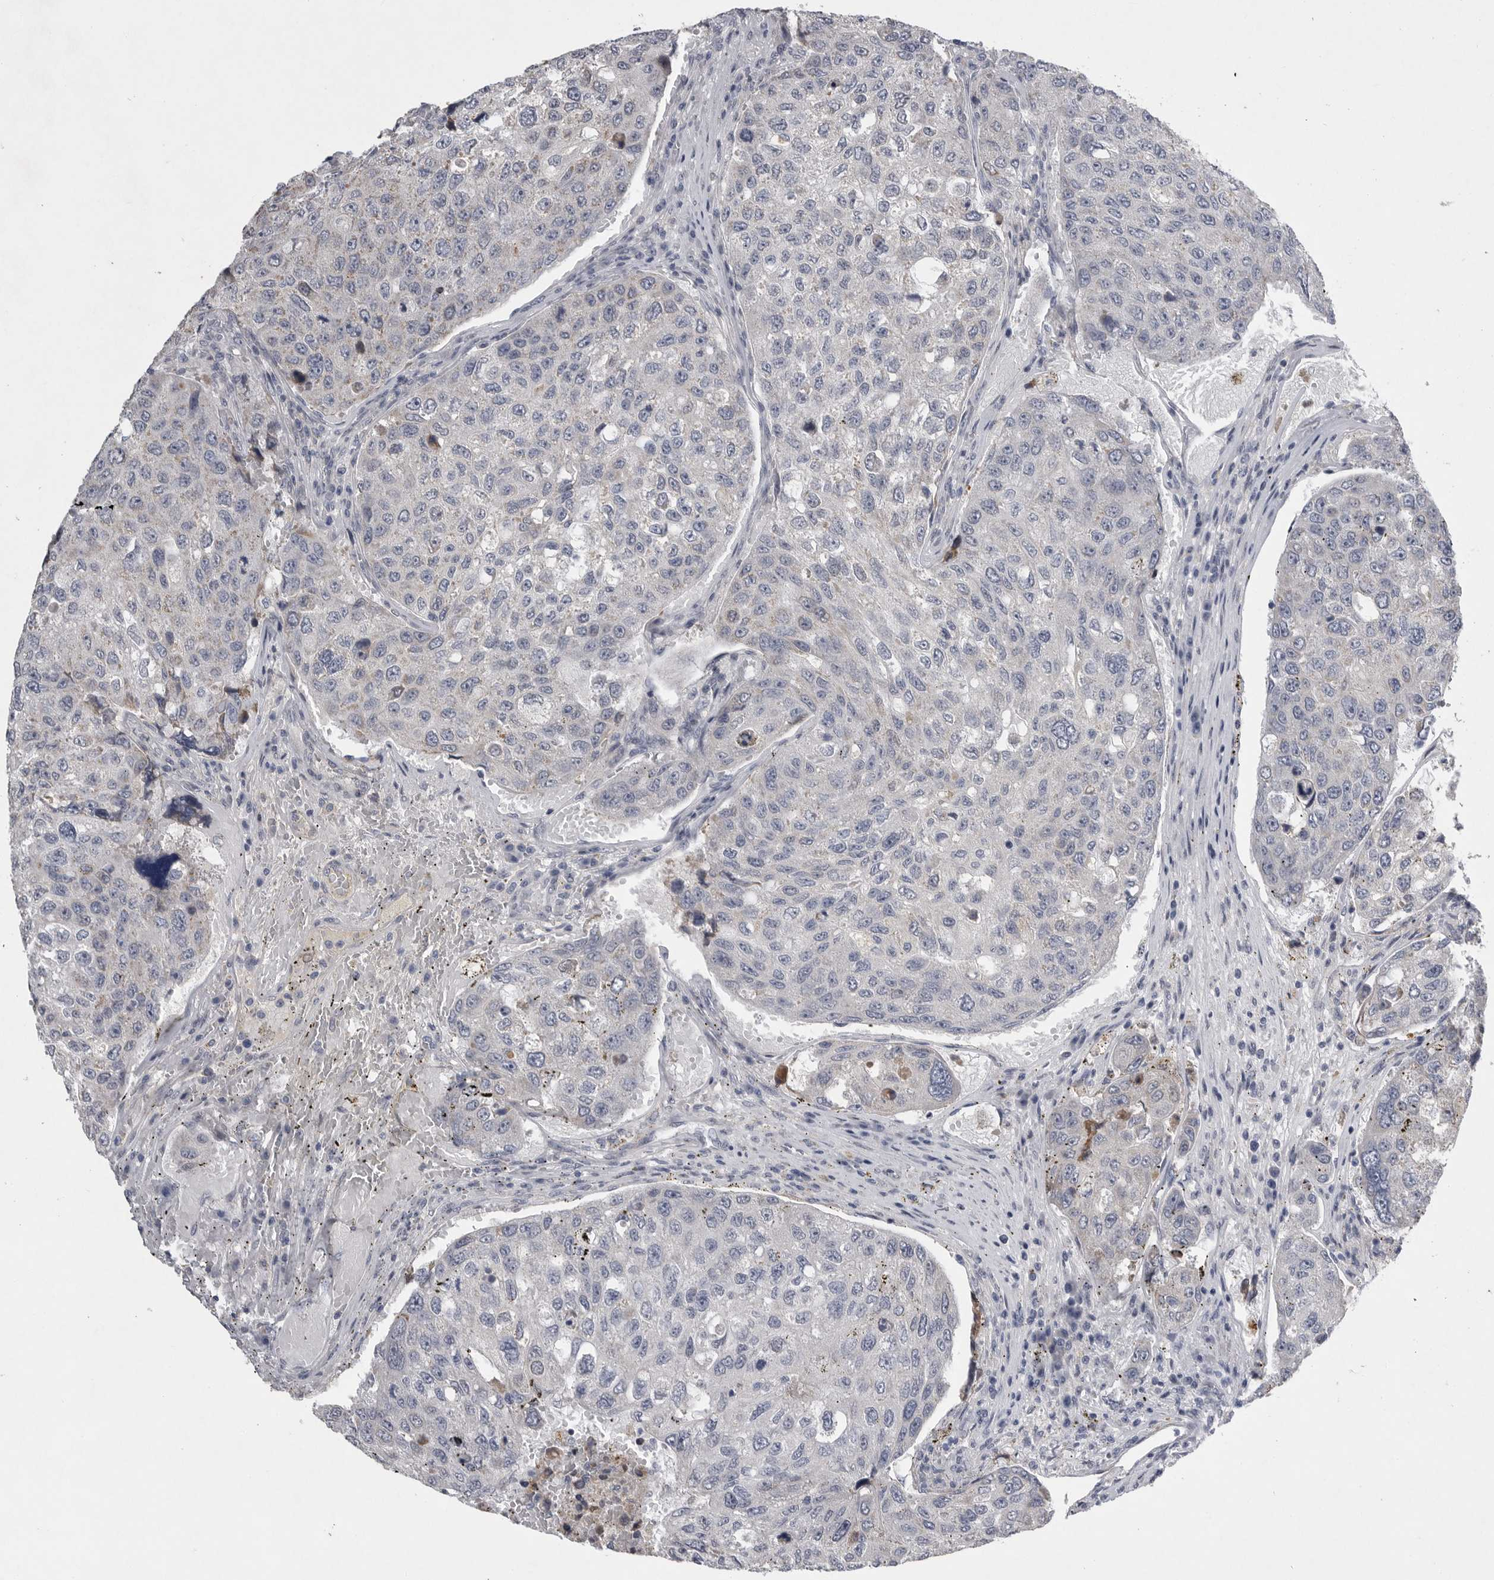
{"staining": {"intensity": "negative", "quantity": "none", "location": "none"}, "tissue": "urothelial cancer", "cell_type": "Tumor cells", "image_type": "cancer", "snomed": [{"axis": "morphology", "description": "Urothelial carcinoma, High grade"}, {"axis": "topography", "description": "Lymph node"}, {"axis": "topography", "description": "Urinary bladder"}], "caption": "This is an immunohistochemistry (IHC) image of human urothelial cancer. There is no expression in tumor cells.", "gene": "CRP", "patient": {"sex": "male", "age": 51}}